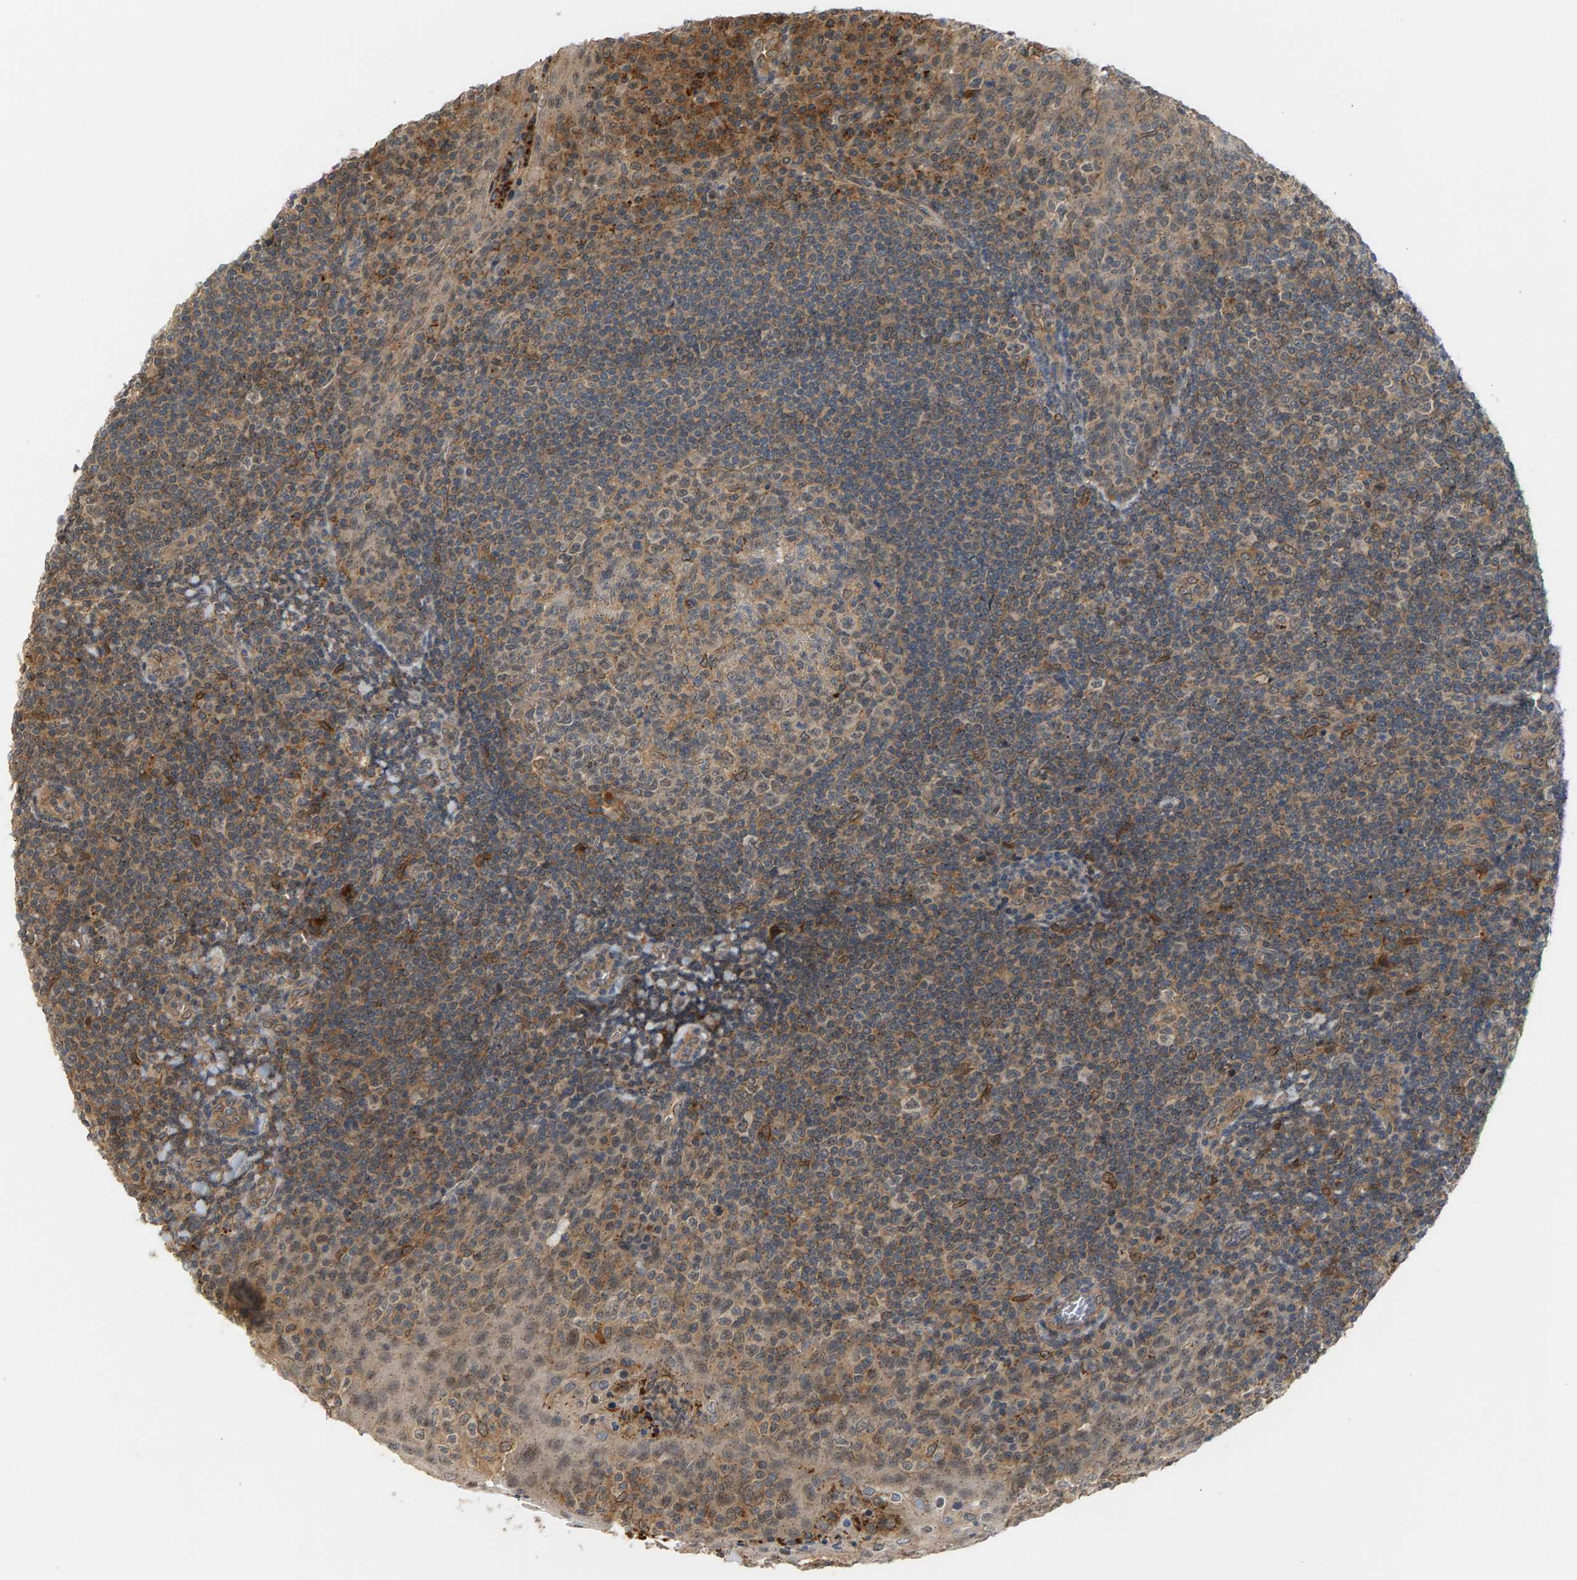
{"staining": {"intensity": "weak", "quantity": ">75%", "location": "cytoplasmic/membranous"}, "tissue": "tonsil", "cell_type": "Germinal center cells", "image_type": "normal", "snomed": [{"axis": "morphology", "description": "Normal tissue, NOS"}, {"axis": "topography", "description": "Tonsil"}], "caption": "Immunohistochemistry (IHC) histopathology image of normal tonsil stained for a protein (brown), which reveals low levels of weak cytoplasmic/membranous expression in approximately >75% of germinal center cells.", "gene": "MAP2K5", "patient": {"sex": "male", "age": 31}}